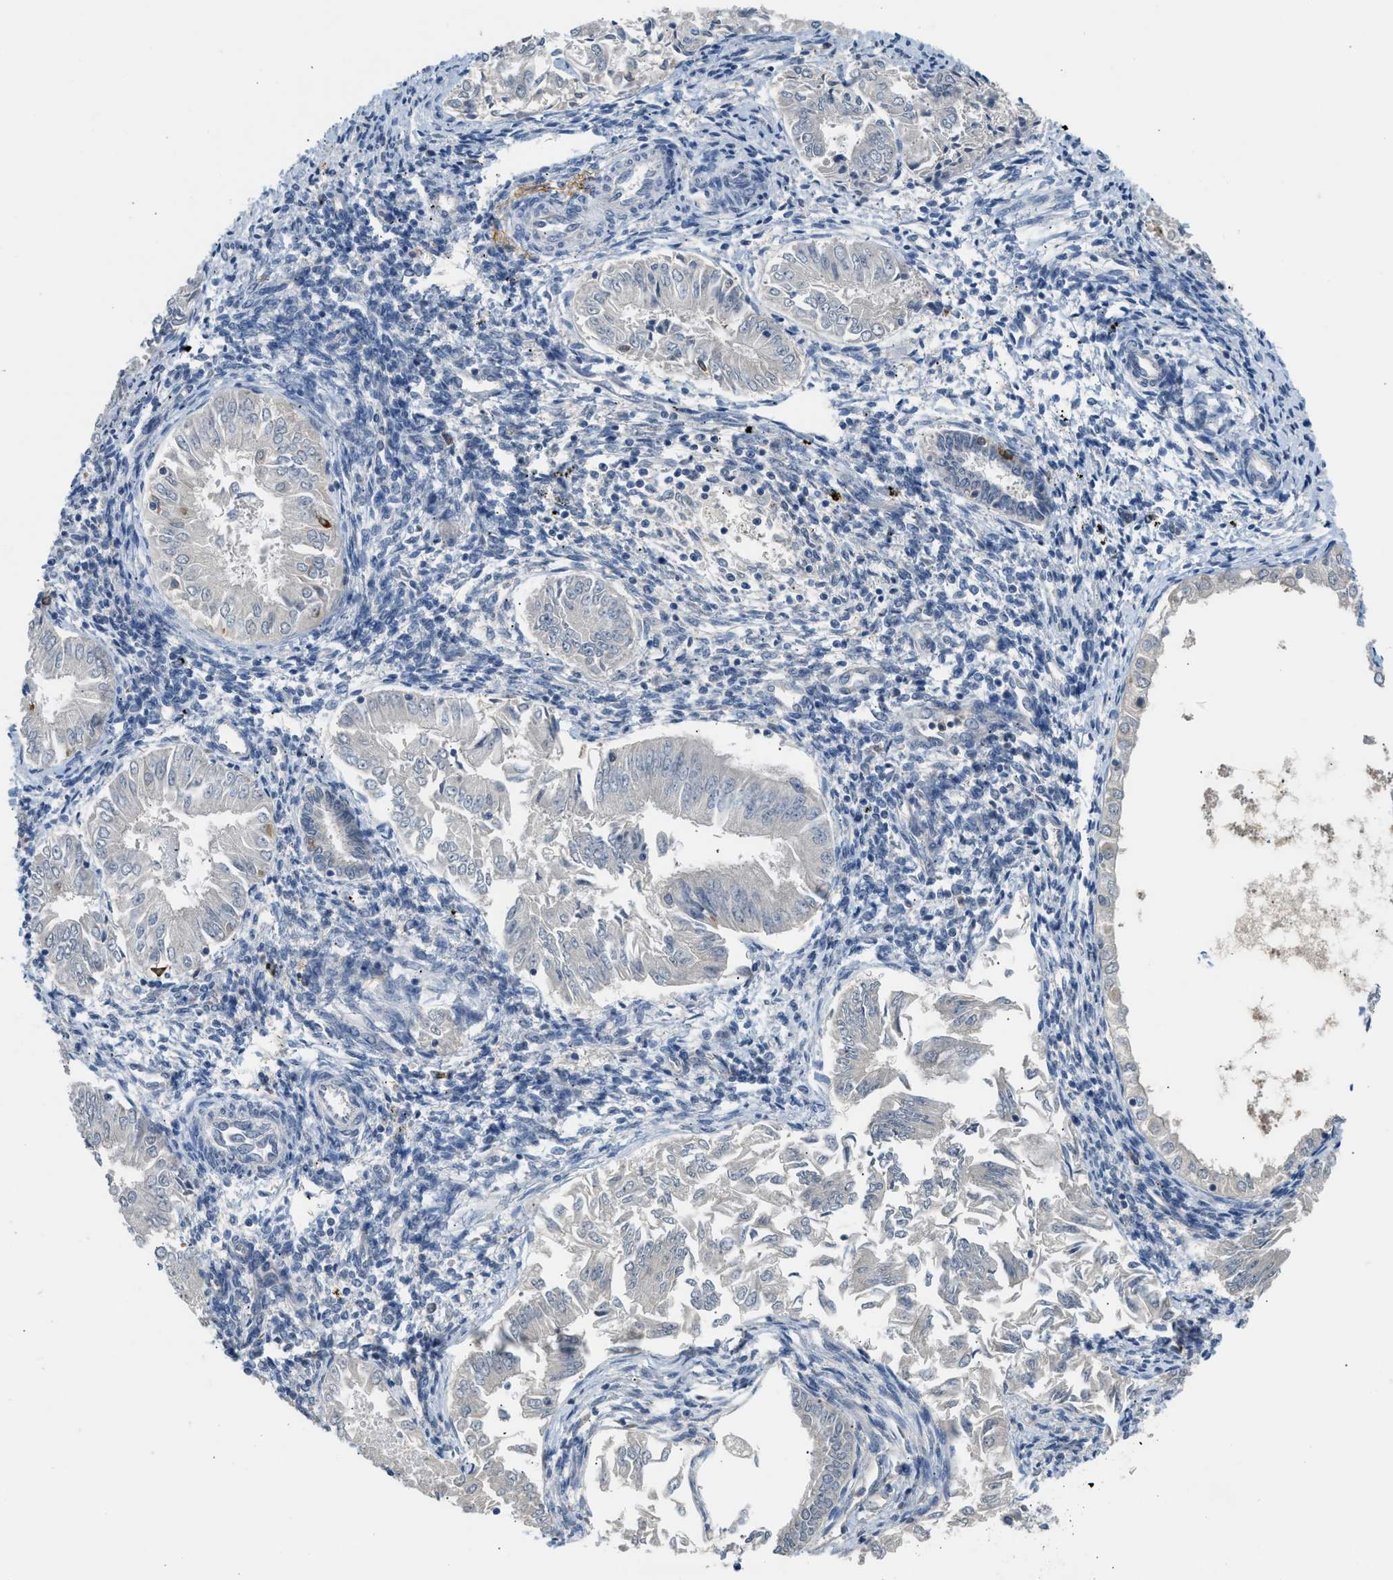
{"staining": {"intensity": "negative", "quantity": "none", "location": "none"}, "tissue": "endometrial cancer", "cell_type": "Tumor cells", "image_type": "cancer", "snomed": [{"axis": "morphology", "description": "Adenocarcinoma, NOS"}, {"axis": "topography", "description": "Endometrium"}], "caption": "Immunohistochemistry (IHC) of endometrial cancer exhibits no staining in tumor cells.", "gene": "RHBDF2", "patient": {"sex": "female", "age": 53}}